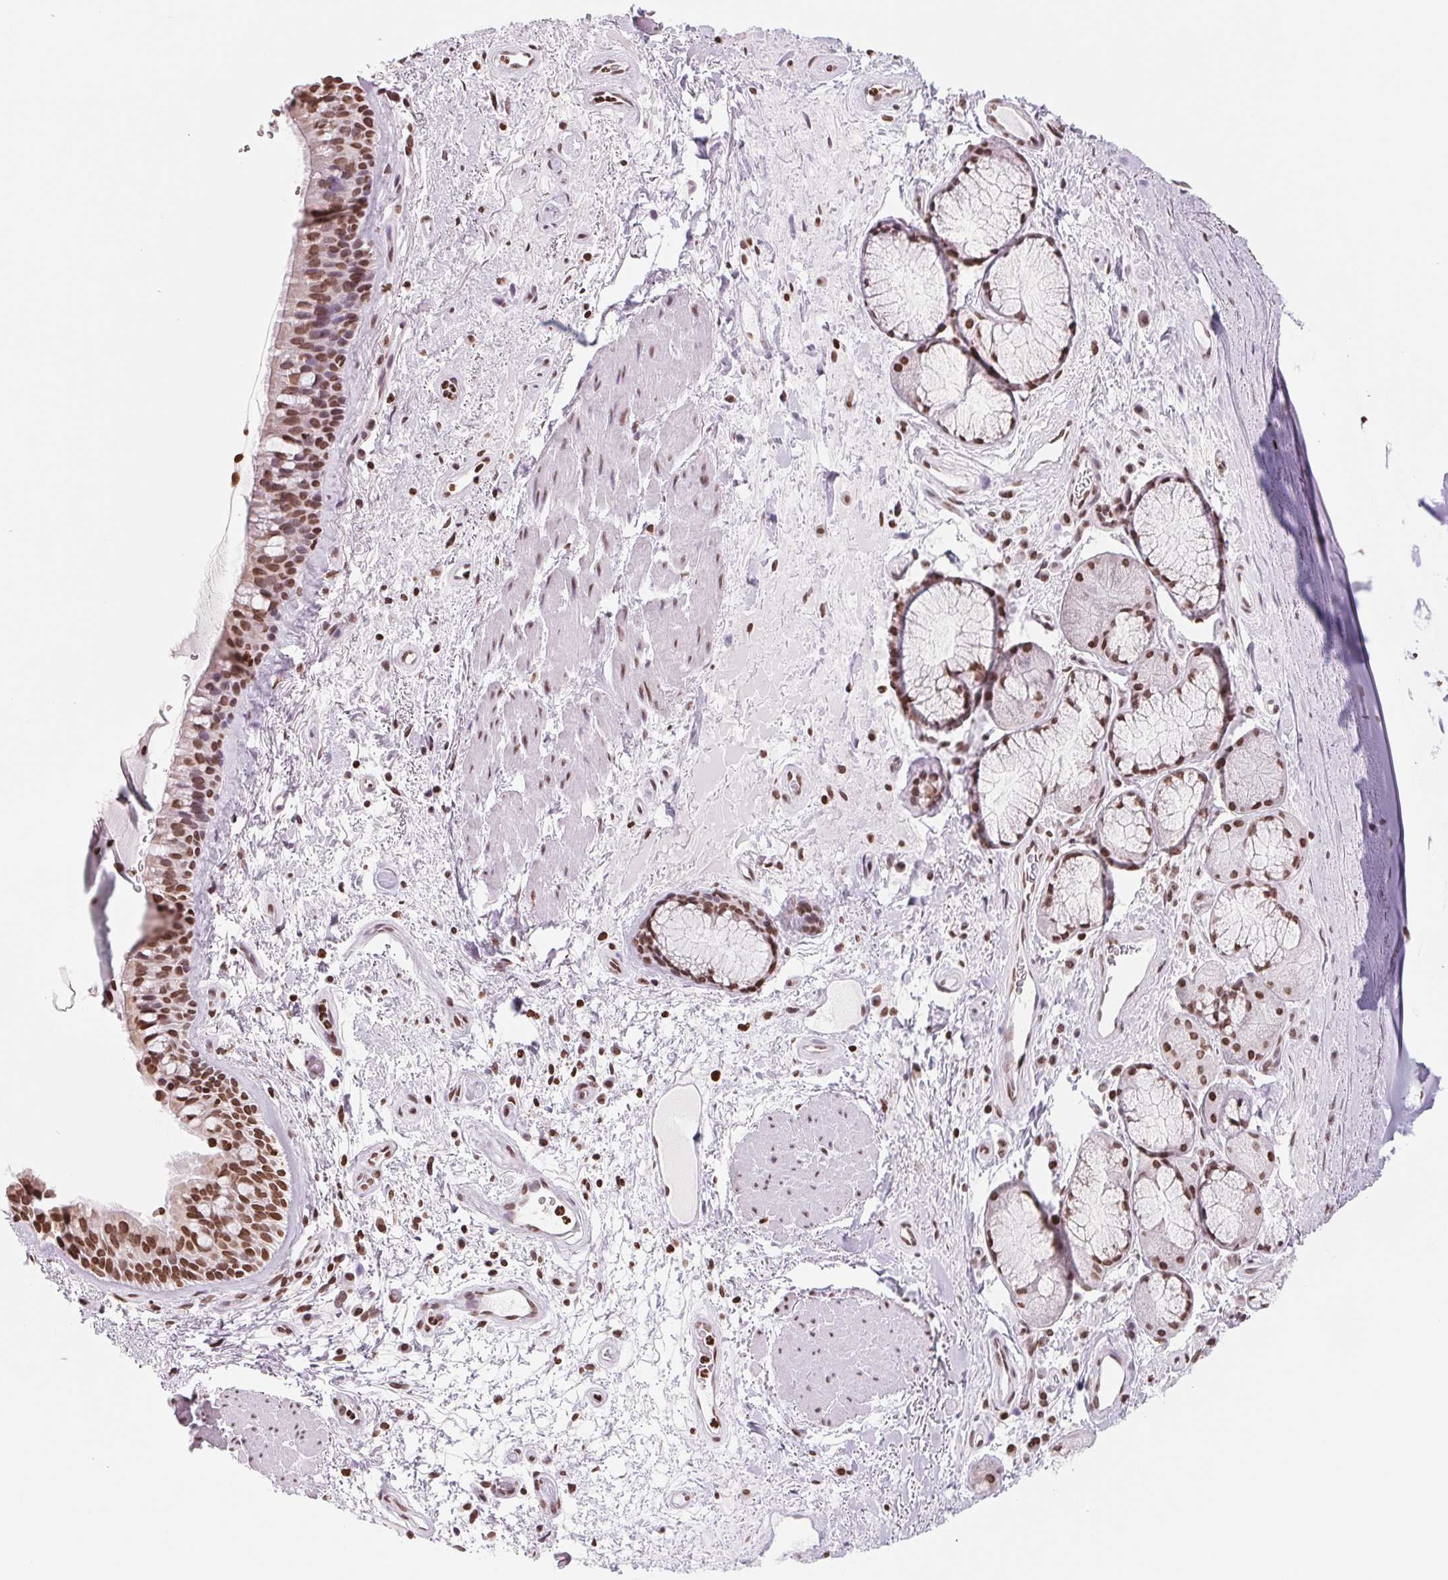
{"staining": {"intensity": "strong", "quantity": ">75%", "location": "nuclear"}, "tissue": "bronchus", "cell_type": "Respiratory epithelial cells", "image_type": "normal", "snomed": [{"axis": "morphology", "description": "Normal tissue, NOS"}, {"axis": "topography", "description": "Bronchus"}], "caption": "Strong nuclear expression is appreciated in approximately >75% of respiratory epithelial cells in unremarkable bronchus. The staining was performed using DAB (3,3'-diaminobenzidine) to visualize the protein expression in brown, while the nuclei were stained in blue with hematoxylin (Magnification: 20x).", "gene": "SMIM12", "patient": {"sex": "male", "age": 48}}